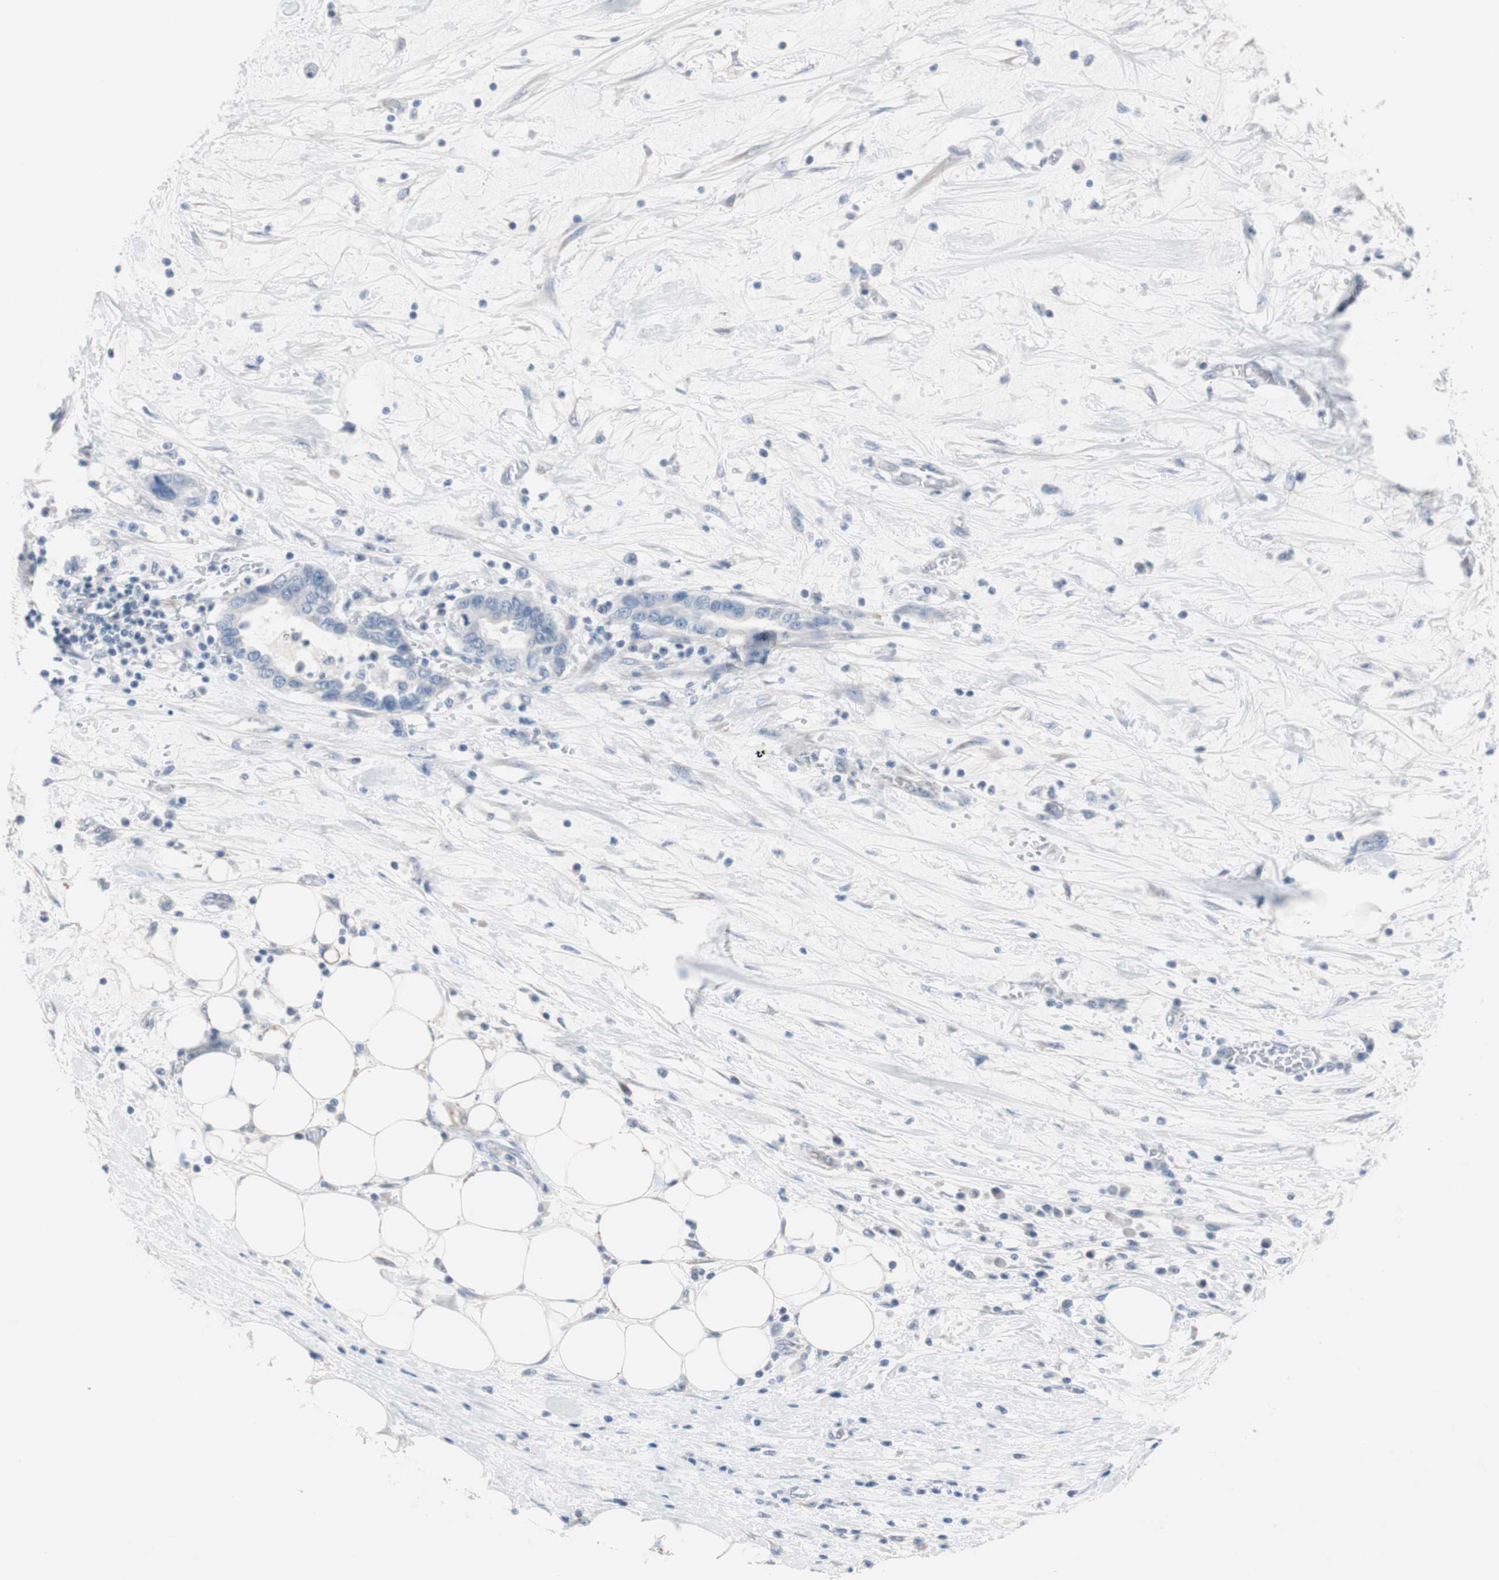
{"staining": {"intensity": "negative", "quantity": "none", "location": "none"}, "tissue": "pancreatic cancer", "cell_type": "Tumor cells", "image_type": "cancer", "snomed": [{"axis": "morphology", "description": "Adenocarcinoma, NOS"}, {"axis": "topography", "description": "Pancreas"}], "caption": "This is a histopathology image of immunohistochemistry (IHC) staining of pancreatic cancer (adenocarcinoma), which shows no positivity in tumor cells.", "gene": "ULBP1", "patient": {"sex": "female", "age": 57}}